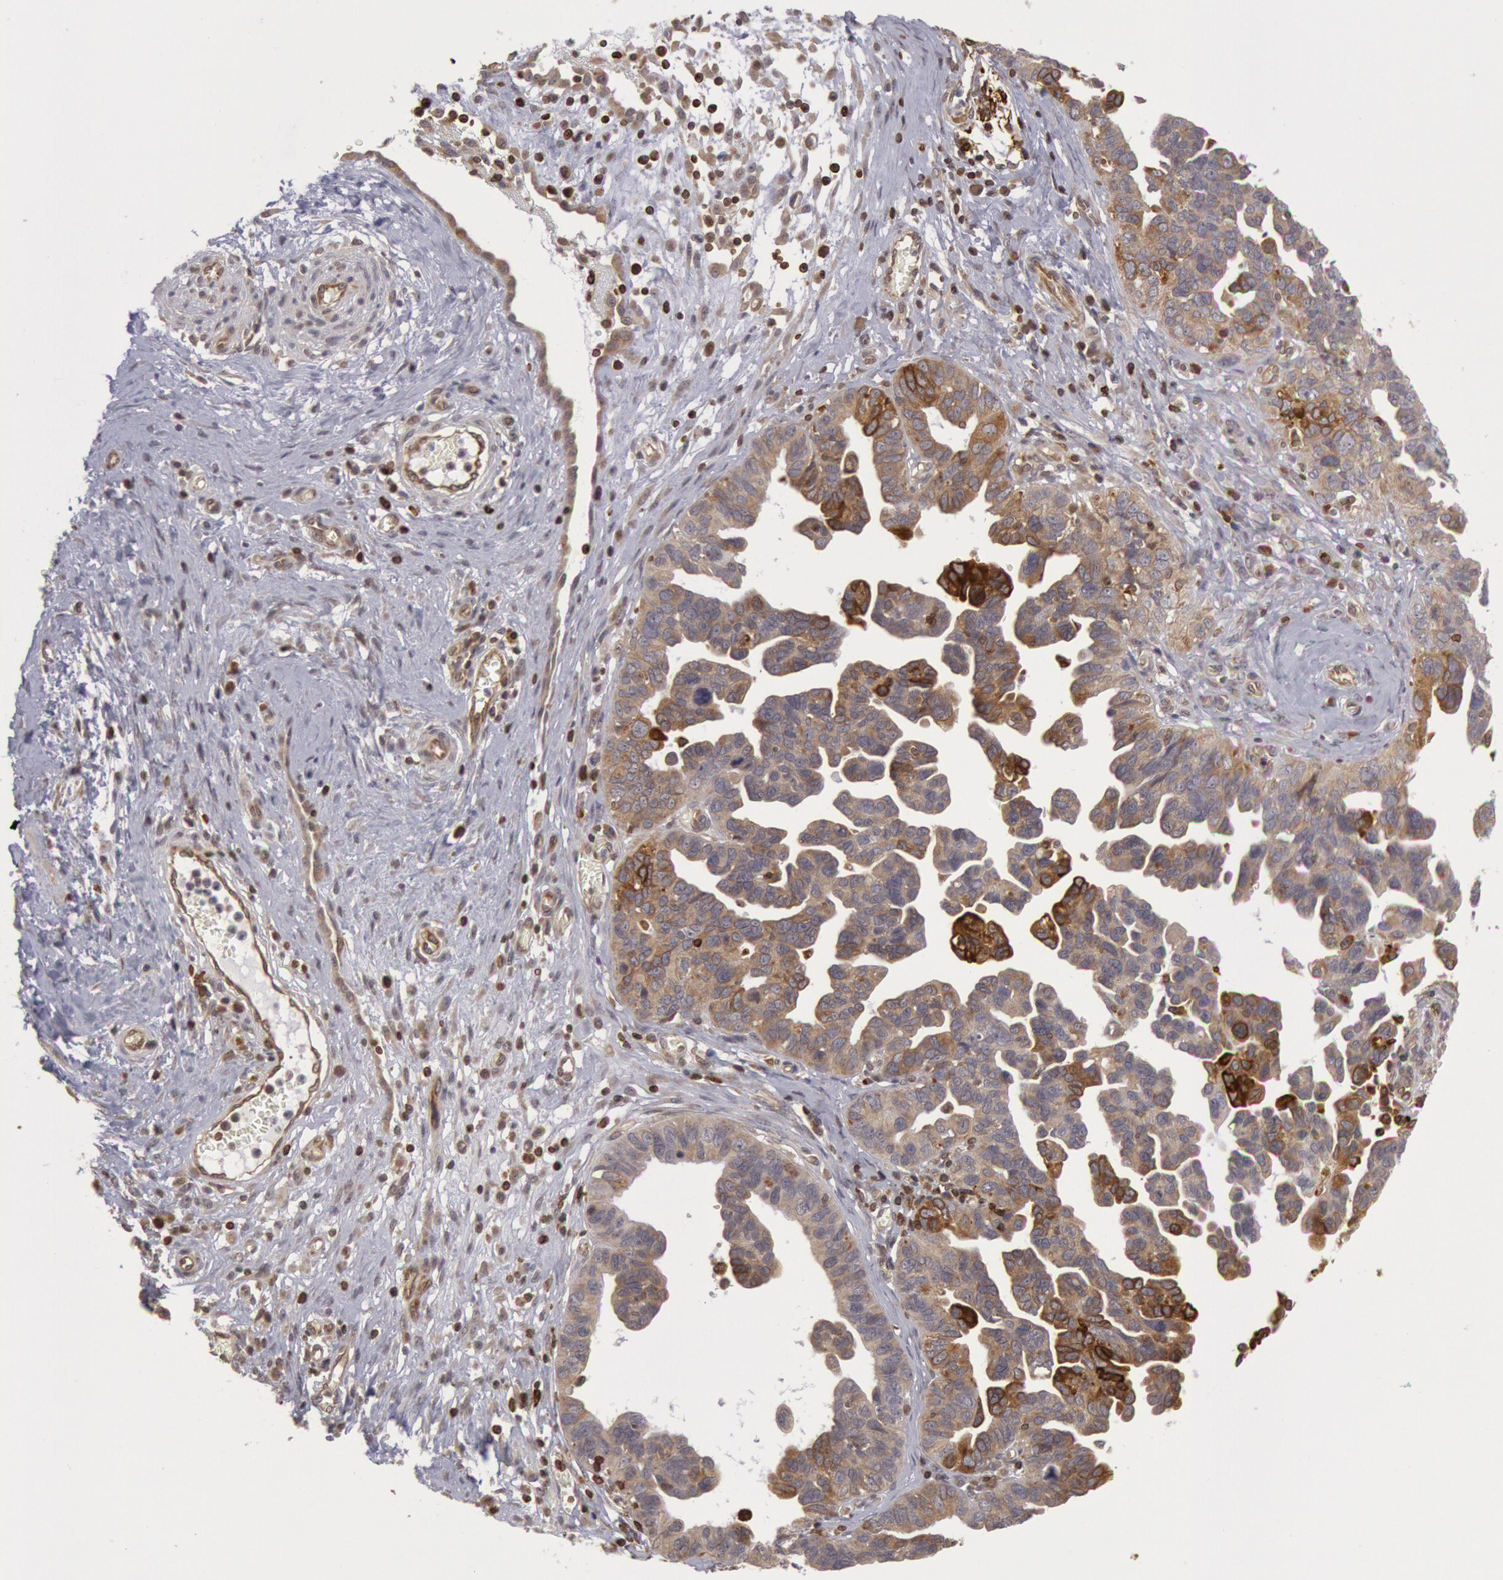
{"staining": {"intensity": "moderate", "quantity": "25%-75%", "location": "cytoplasmic/membranous"}, "tissue": "ovarian cancer", "cell_type": "Tumor cells", "image_type": "cancer", "snomed": [{"axis": "morphology", "description": "Cystadenocarcinoma, serous, NOS"}, {"axis": "topography", "description": "Ovary"}], "caption": "Tumor cells reveal medium levels of moderate cytoplasmic/membranous positivity in about 25%-75% of cells in human ovarian cancer.", "gene": "TAP2", "patient": {"sex": "female", "age": 64}}